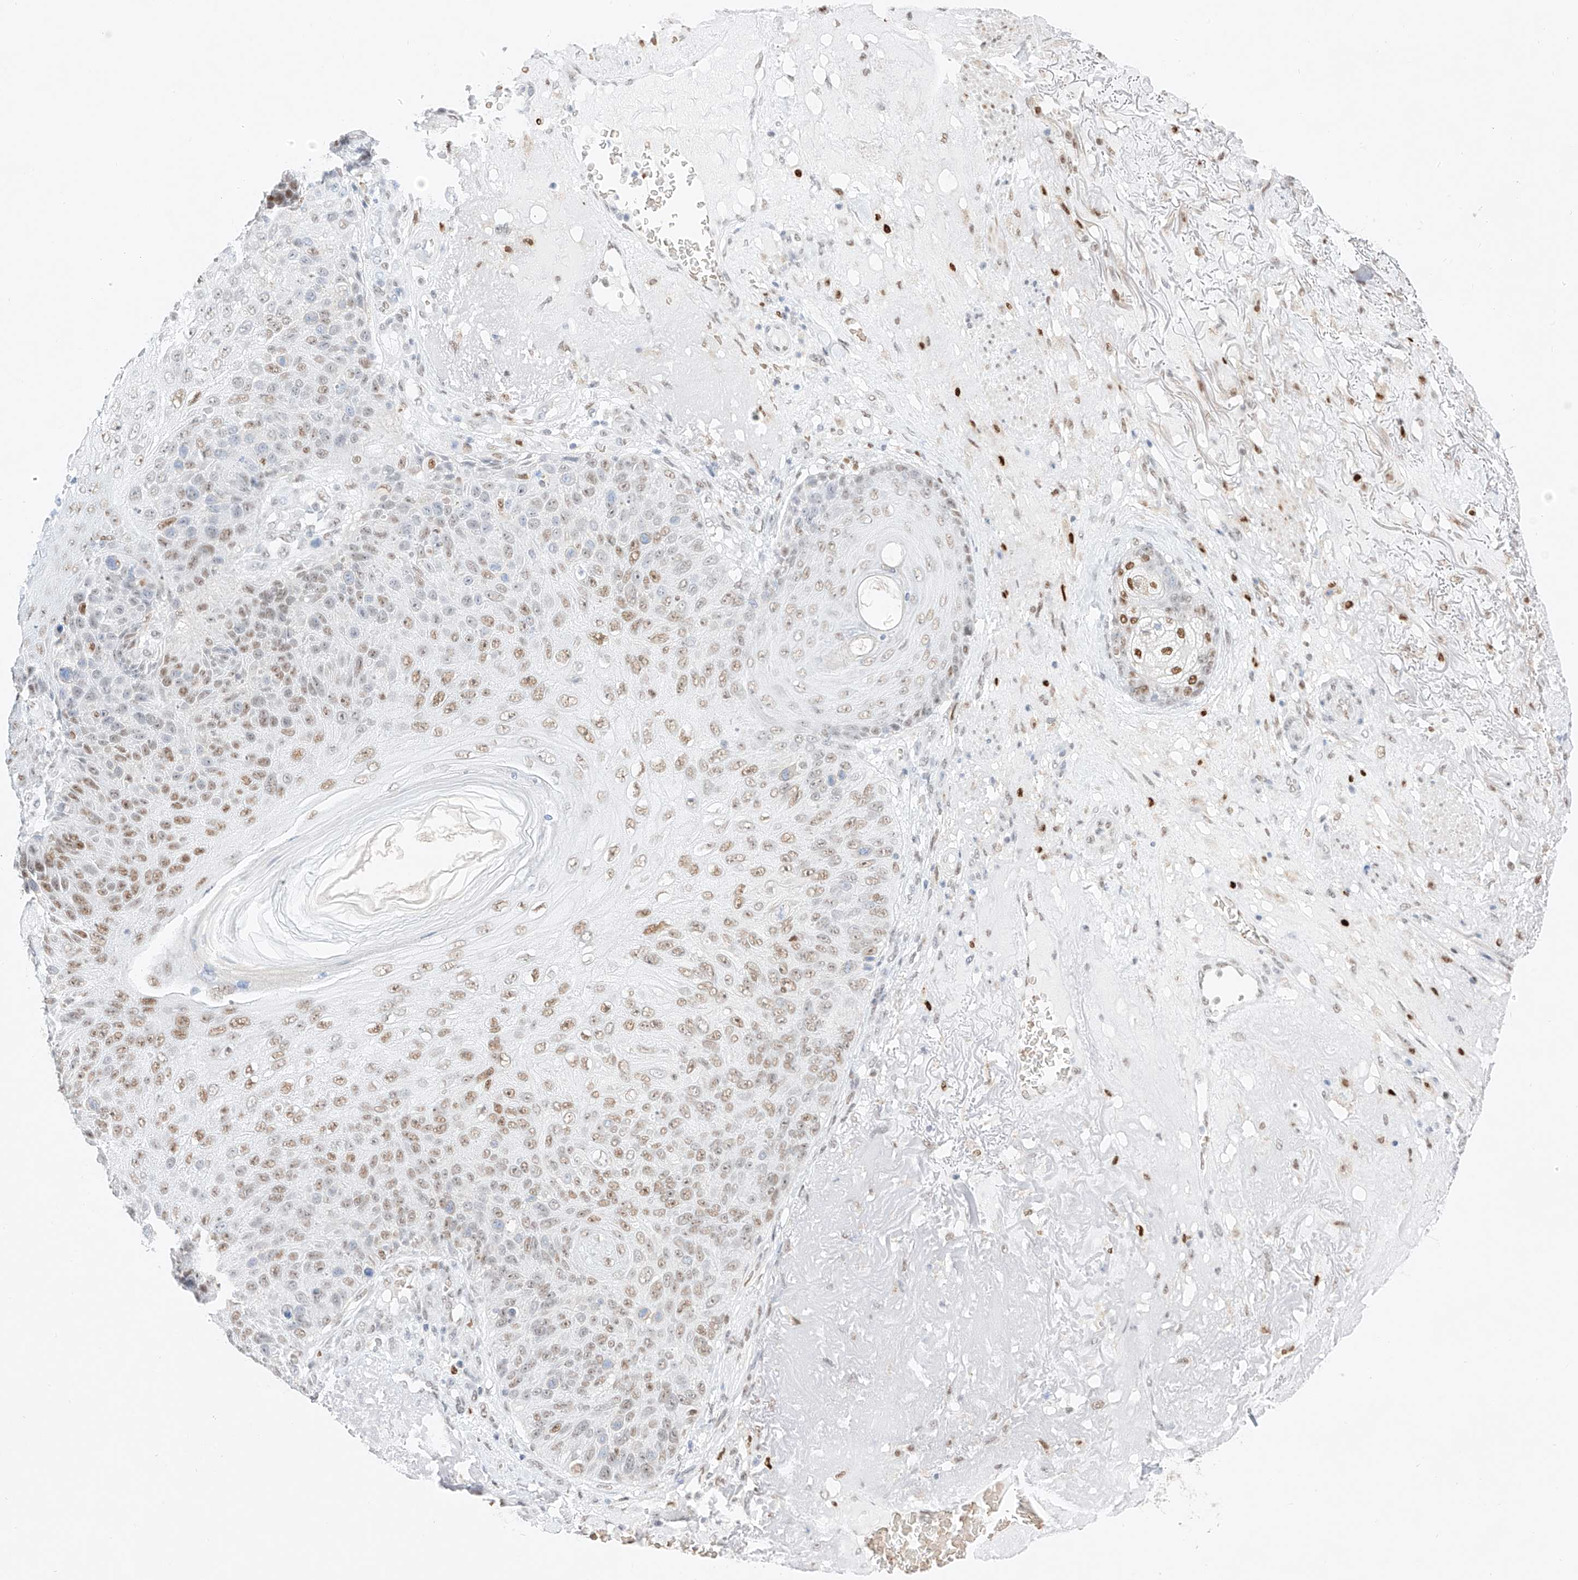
{"staining": {"intensity": "moderate", "quantity": "25%-75%", "location": "nuclear"}, "tissue": "skin cancer", "cell_type": "Tumor cells", "image_type": "cancer", "snomed": [{"axis": "morphology", "description": "Squamous cell carcinoma, NOS"}, {"axis": "topography", "description": "Skin"}], "caption": "This image reveals squamous cell carcinoma (skin) stained with immunohistochemistry (IHC) to label a protein in brown. The nuclear of tumor cells show moderate positivity for the protein. Nuclei are counter-stained blue.", "gene": "APIP", "patient": {"sex": "female", "age": 88}}